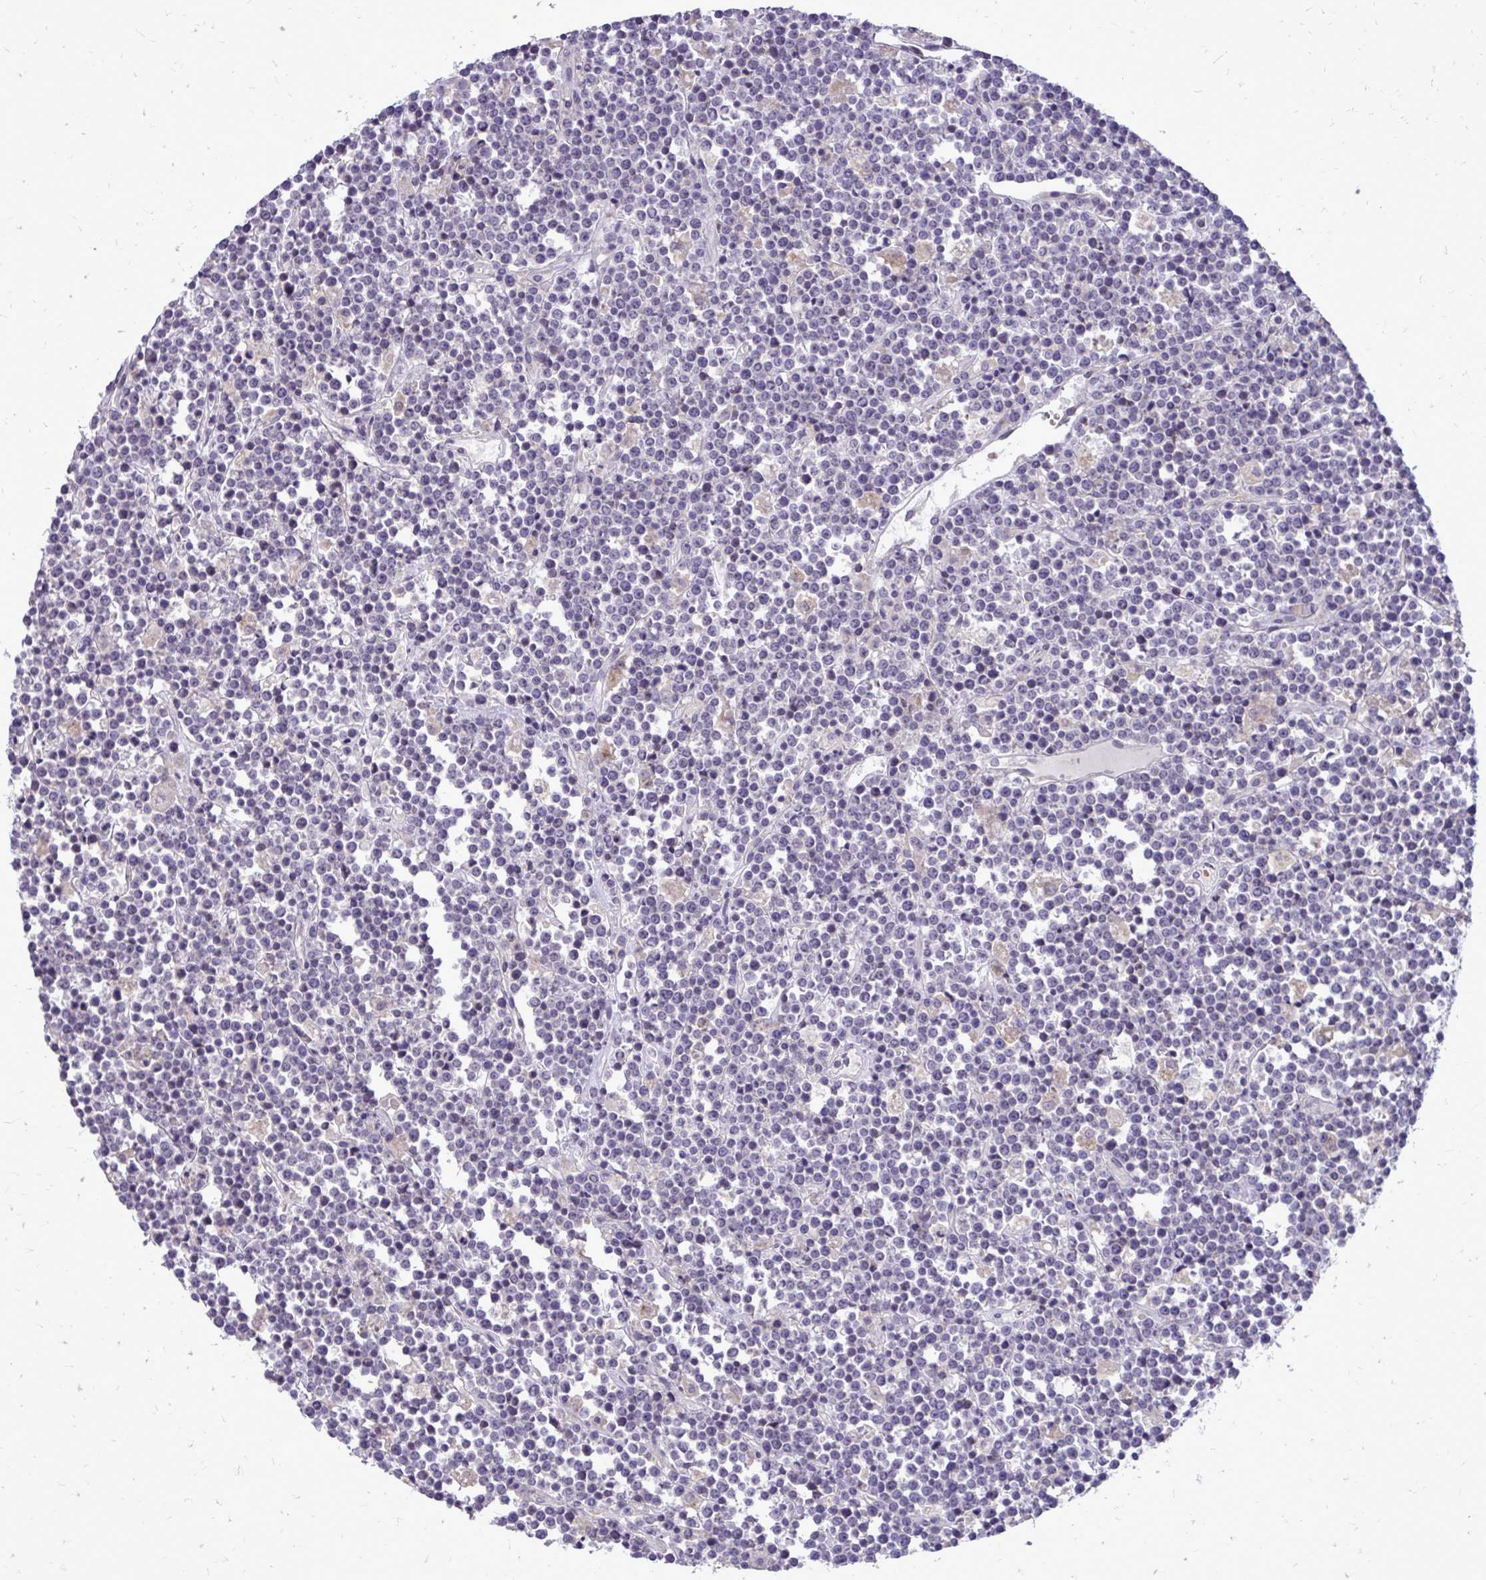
{"staining": {"intensity": "negative", "quantity": "none", "location": "none"}, "tissue": "lymphoma", "cell_type": "Tumor cells", "image_type": "cancer", "snomed": [{"axis": "morphology", "description": "Malignant lymphoma, non-Hodgkin's type, High grade"}, {"axis": "topography", "description": "Ovary"}], "caption": "The photomicrograph demonstrates no staining of tumor cells in malignant lymphoma, non-Hodgkin's type (high-grade).", "gene": "DPY19L1", "patient": {"sex": "female", "age": 56}}